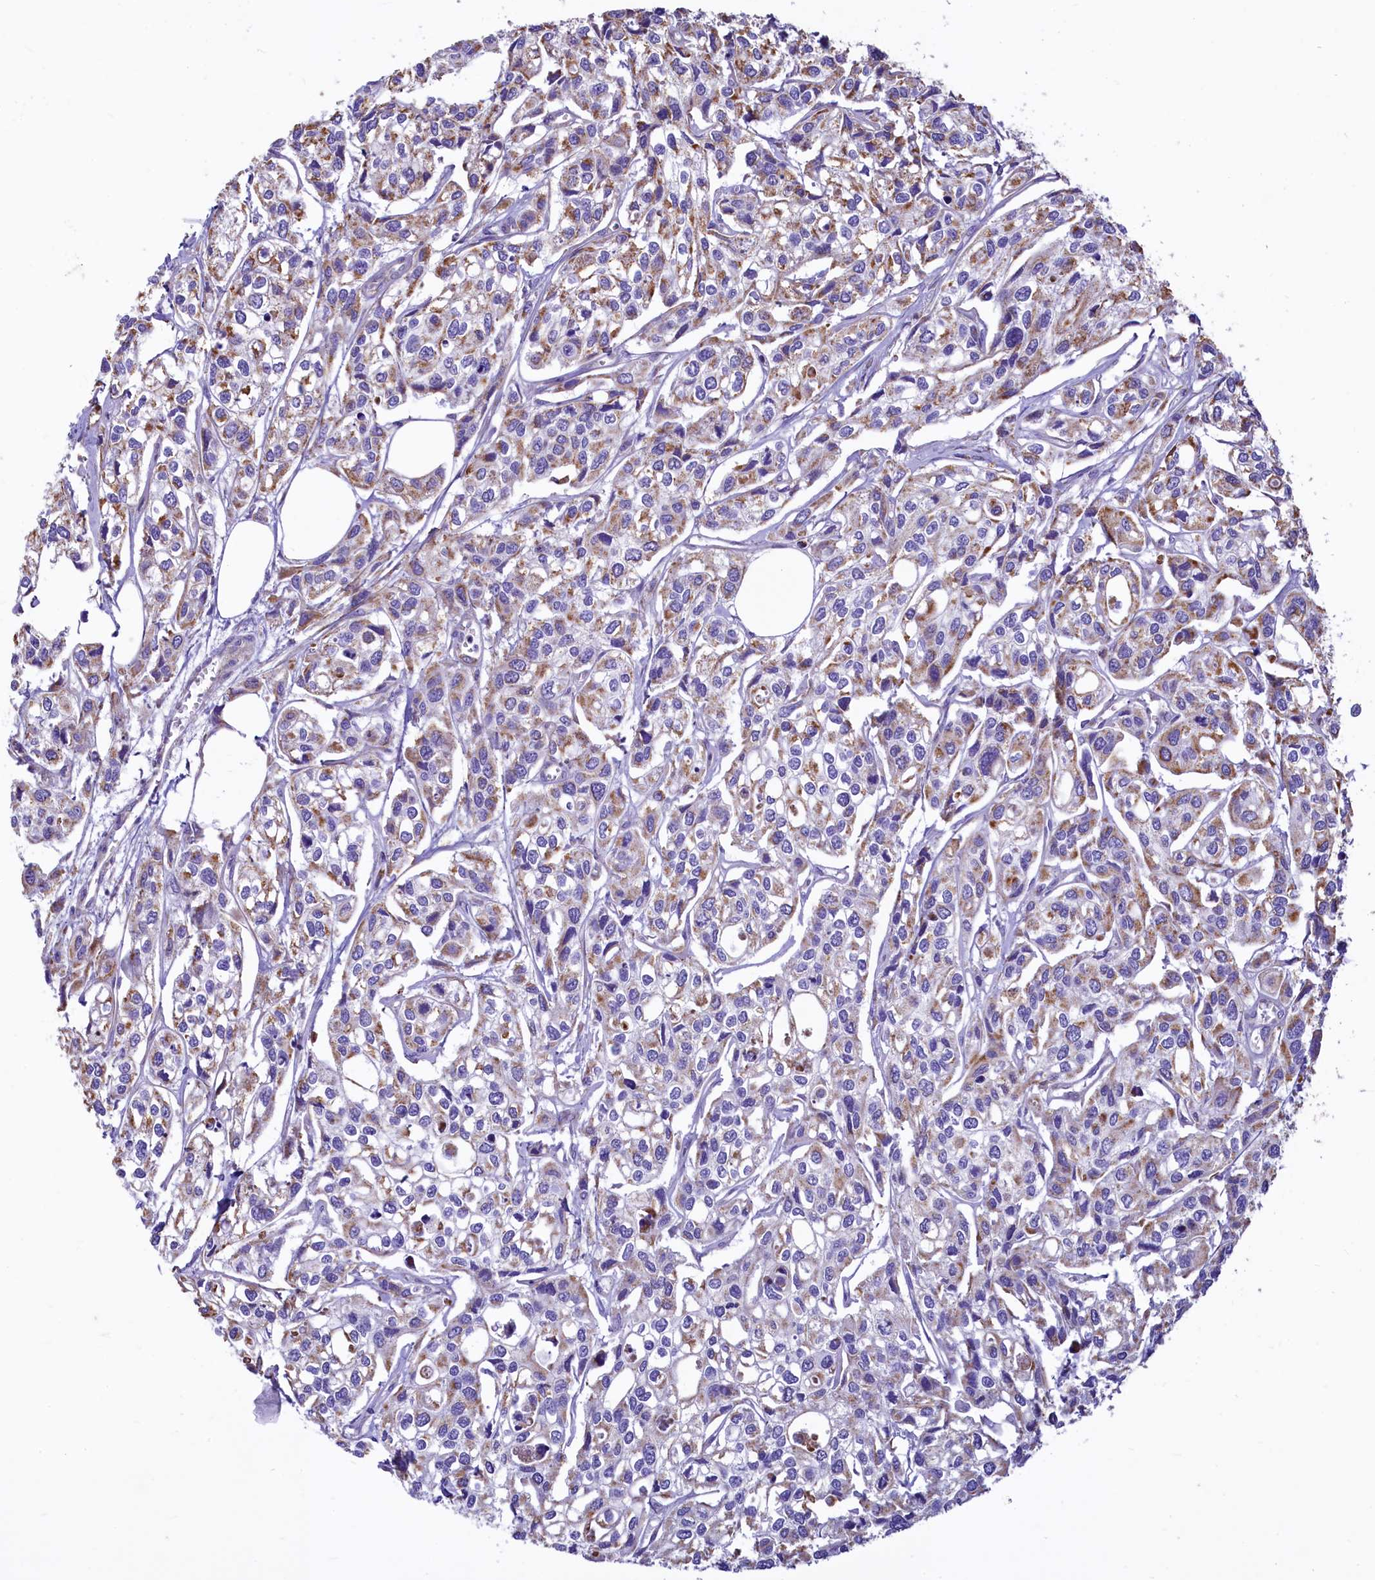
{"staining": {"intensity": "moderate", "quantity": "25%-75%", "location": "cytoplasmic/membranous"}, "tissue": "urothelial cancer", "cell_type": "Tumor cells", "image_type": "cancer", "snomed": [{"axis": "morphology", "description": "Urothelial carcinoma, High grade"}, {"axis": "topography", "description": "Urinary bladder"}], "caption": "The immunohistochemical stain shows moderate cytoplasmic/membranous expression in tumor cells of urothelial cancer tissue. Using DAB (3,3'-diaminobenzidine) (brown) and hematoxylin (blue) stains, captured at high magnification using brightfield microscopy.", "gene": "VWCE", "patient": {"sex": "male", "age": 67}}